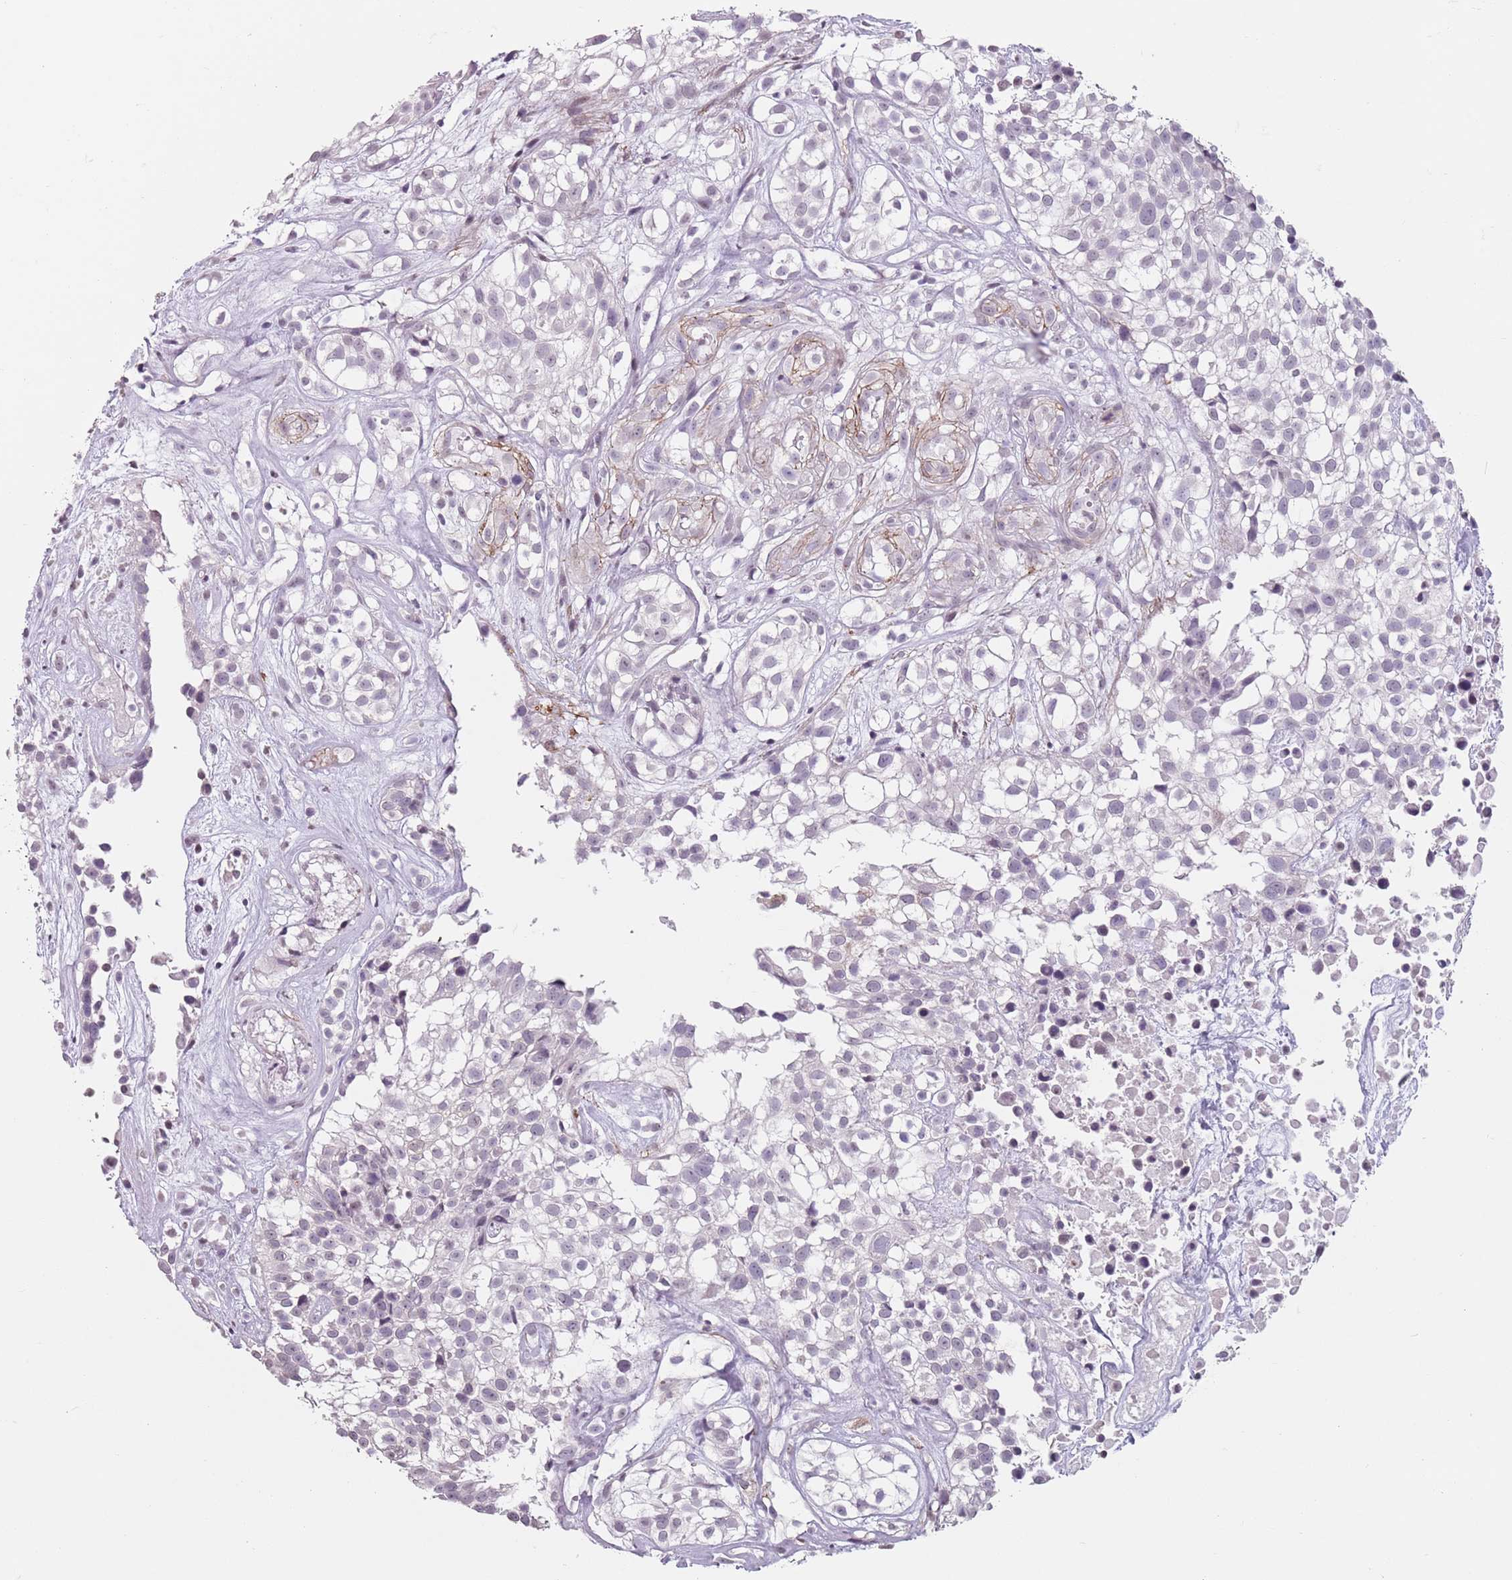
{"staining": {"intensity": "negative", "quantity": "none", "location": "none"}, "tissue": "urothelial cancer", "cell_type": "Tumor cells", "image_type": "cancer", "snomed": [{"axis": "morphology", "description": "Urothelial carcinoma, High grade"}, {"axis": "topography", "description": "Urinary bladder"}], "caption": "High magnification brightfield microscopy of urothelial carcinoma (high-grade) stained with DAB (3,3'-diaminobenzidine) (brown) and counterstained with hematoxylin (blue): tumor cells show no significant positivity.", "gene": "TMC4", "patient": {"sex": "male", "age": 56}}